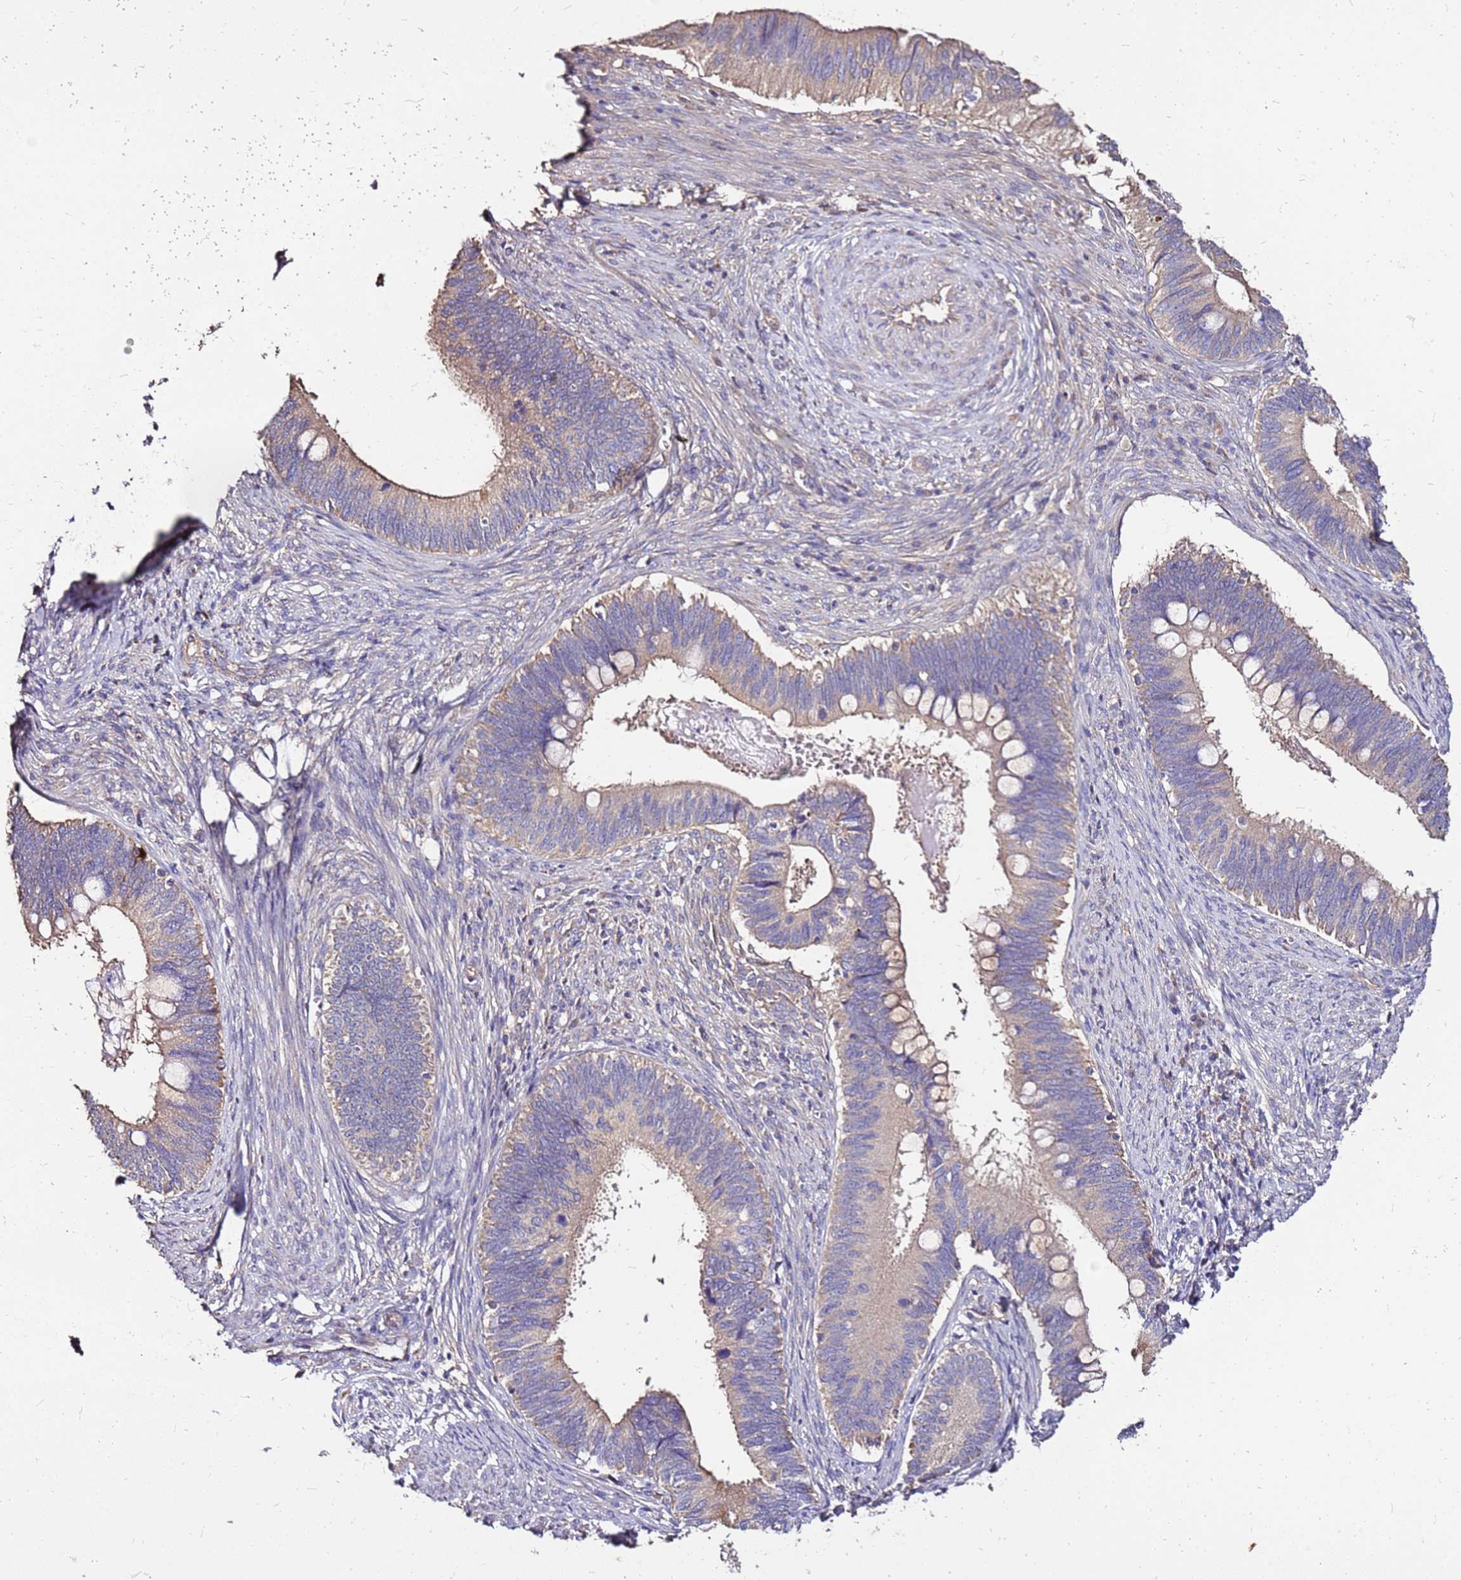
{"staining": {"intensity": "moderate", "quantity": "<25%", "location": "cytoplasmic/membranous"}, "tissue": "cervical cancer", "cell_type": "Tumor cells", "image_type": "cancer", "snomed": [{"axis": "morphology", "description": "Adenocarcinoma, NOS"}, {"axis": "topography", "description": "Cervix"}], "caption": "This is an image of immunohistochemistry staining of adenocarcinoma (cervical), which shows moderate staining in the cytoplasmic/membranous of tumor cells.", "gene": "EXD3", "patient": {"sex": "female", "age": 42}}